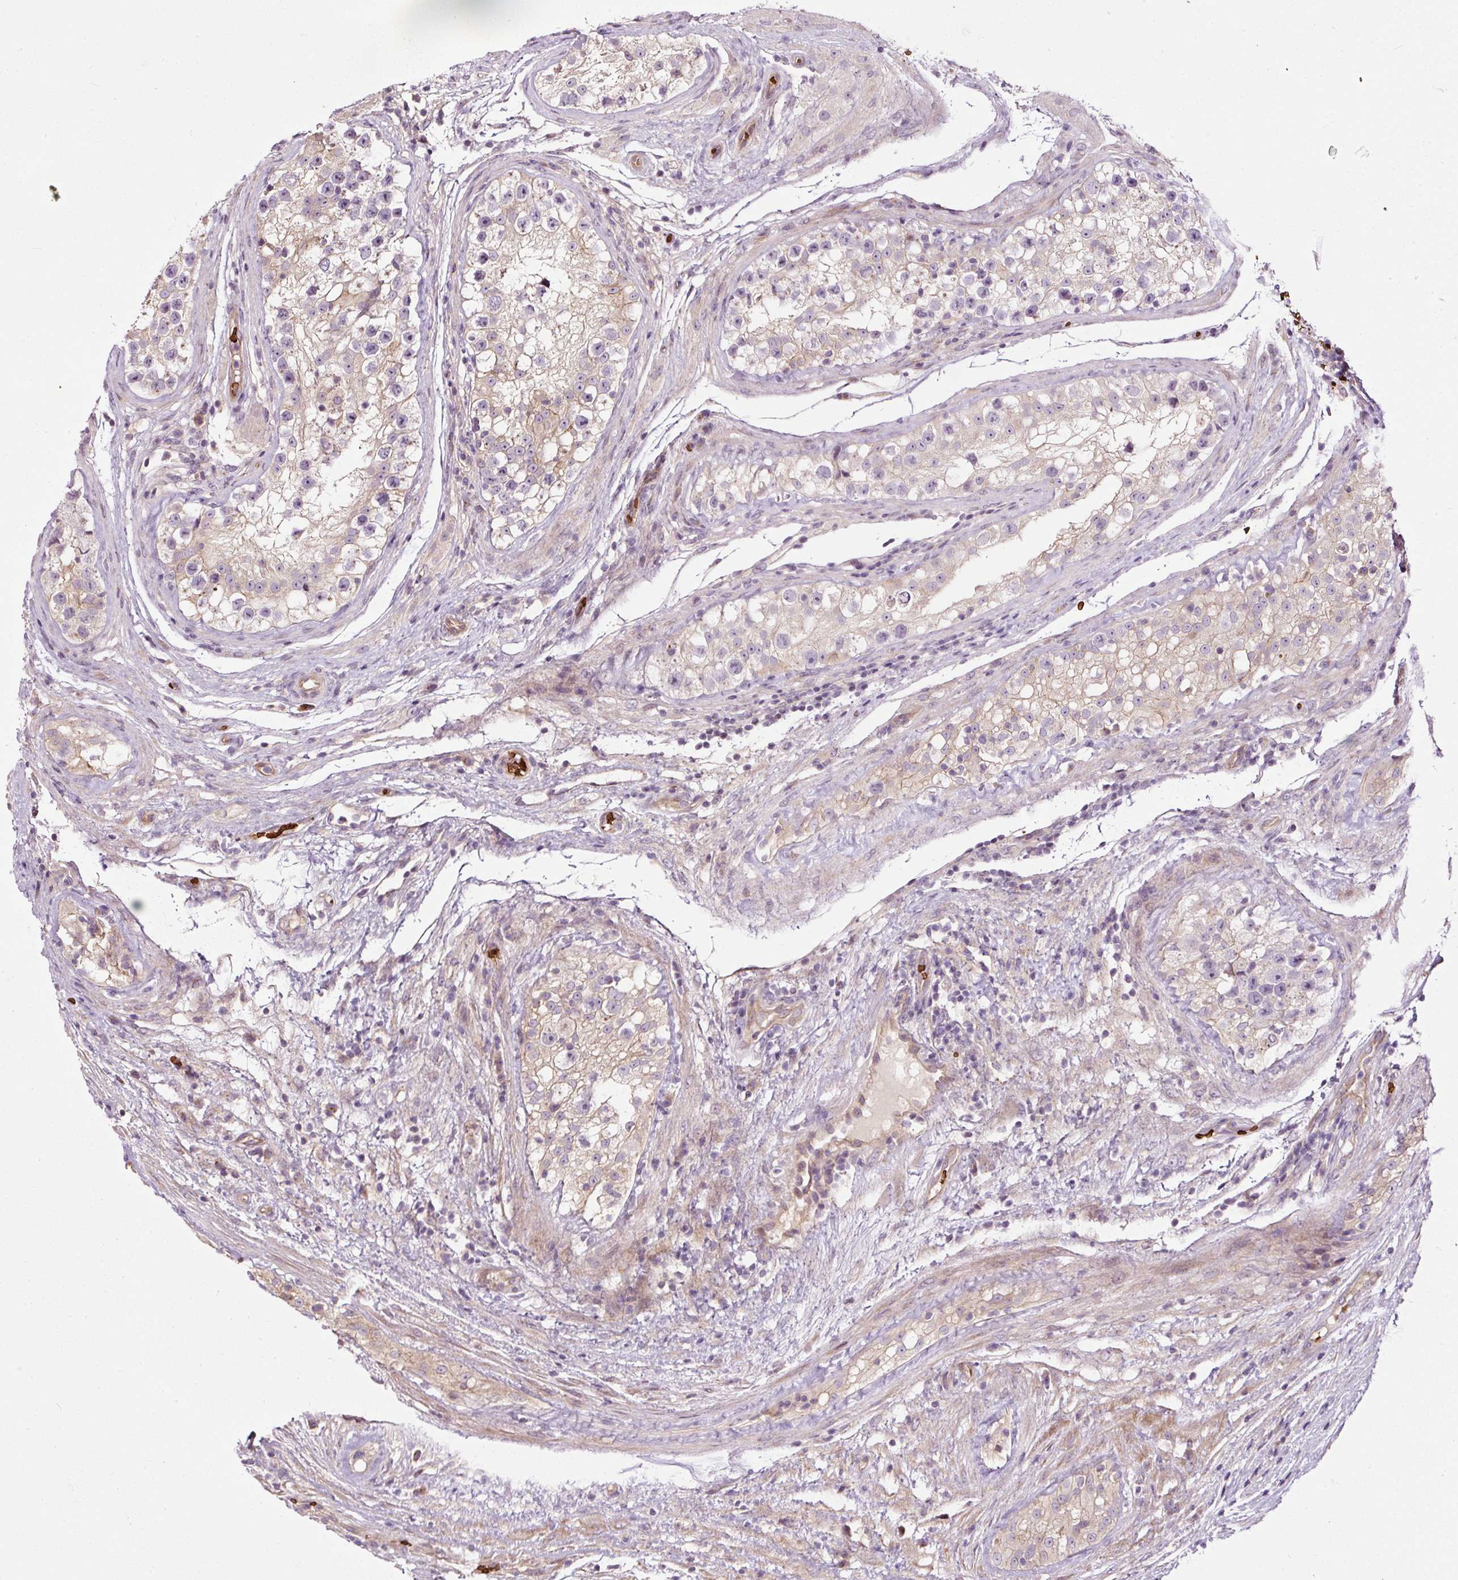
{"staining": {"intensity": "negative", "quantity": "none", "location": "none"}, "tissue": "testis cancer", "cell_type": "Tumor cells", "image_type": "cancer", "snomed": [{"axis": "morphology", "description": "Normal tissue, NOS"}, {"axis": "morphology", "description": "Carcinoma, Embryonal, NOS"}, {"axis": "topography", "description": "Testis"}], "caption": "IHC photomicrograph of neoplastic tissue: embryonal carcinoma (testis) stained with DAB displays no significant protein staining in tumor cells.", "gene": "USHBP1", "patient": {"sex": "male", "age": 32}}